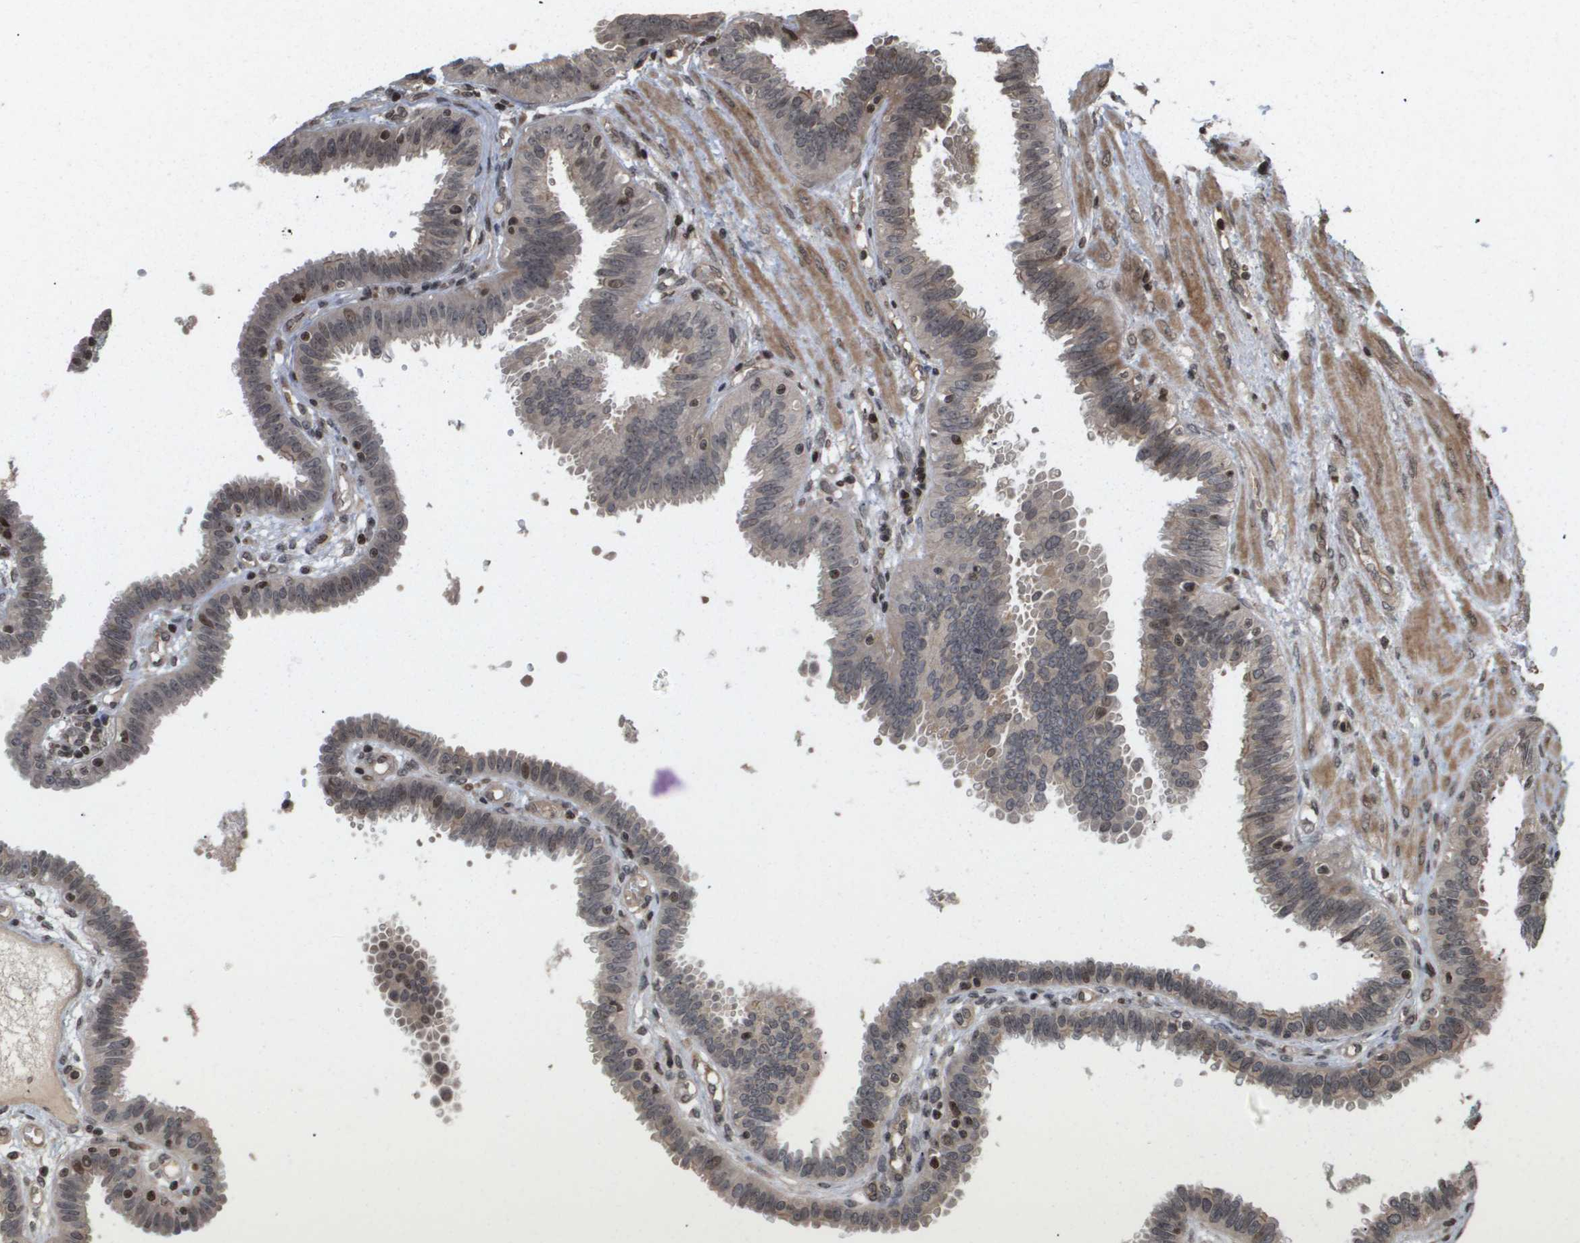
{"staining": {"intensity": "moderate", "quantity": "<25%", "location": "nuclear"}, "tissue": "fallopian tube", "cell_type": "Glandular cells", "image_type": "normal", "snomed": [{"axis": "morphology", "description": "Normal tissue, NOS"}, {"axis": "topography", "description": "Fallopian tube"}], "caption": "The image reveals staining of unremarkable fallopian tube, revealing moderate nuclear protein staining (brown color) within glandular cells. The staining was performed using DAB (3,3'-diaminobenzidine), with brown indicating positive protein expression. Nuclei are stained blue with hematoxylin.", "gene": "HSPA6", "patient": {"sex": "female", "age": 32}}